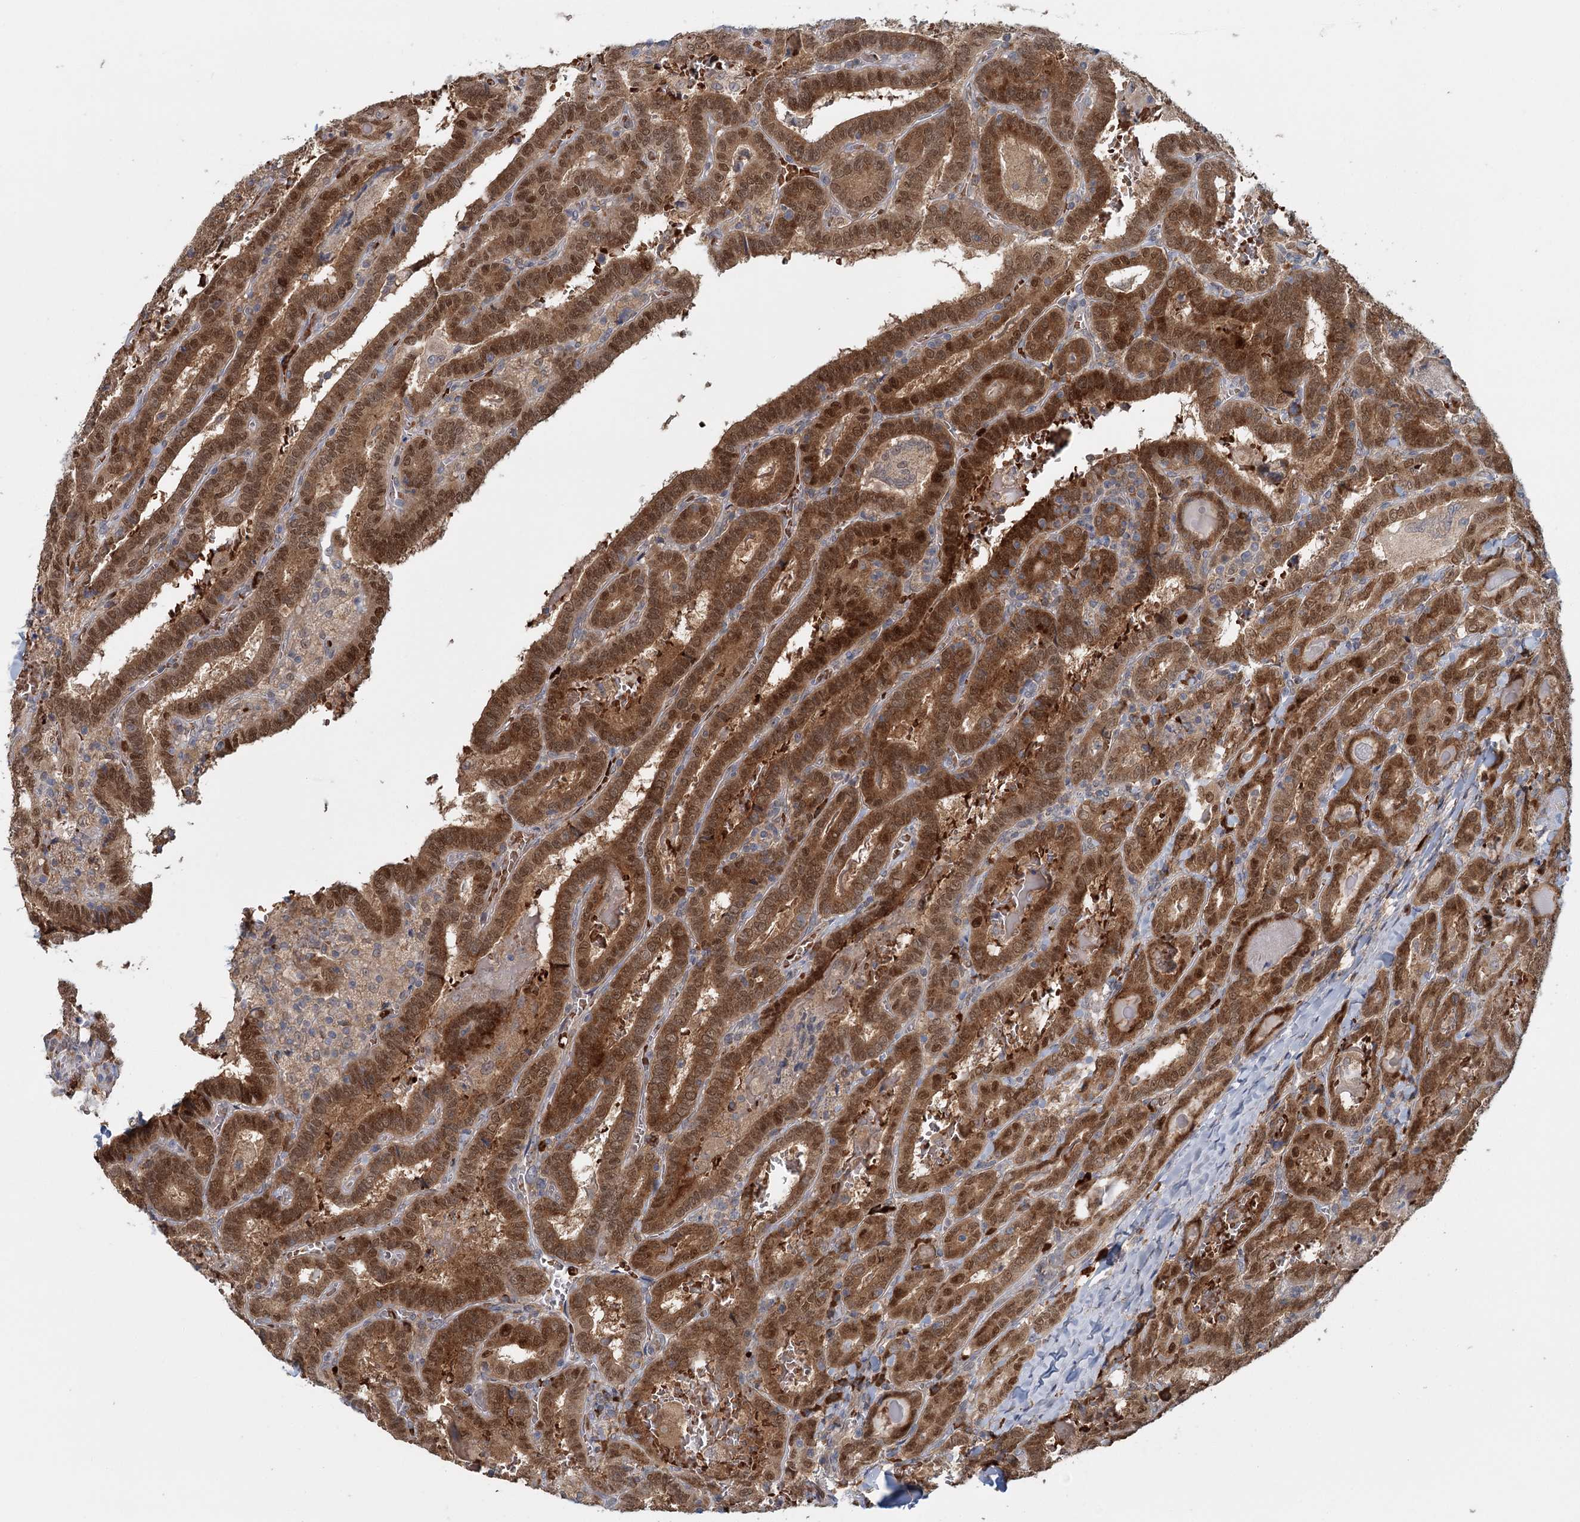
{"staining": {"intensity": "moderate", "quantity": ">75%", "location": "cytoplasmic/membranous,nuclear"}, "tissue": "thyroid cancer", "cell_type": "Tumor cells", "image_type": "cancer", "snomed": [{"axis": "morphology", "description": "Papillary adenocarcinoma, NOS"}, {"axis": "topography", "description": "Thyroid gland"}], "caption": "Protein positivity by immunohistochemistry demonstrates moderate cytoplasmic/membranous and nuclear expression in approximately >75% of tumor cells in thyroid cancer.", "gene": "ADK", "patient": {"sex": "female", "age": 72}}